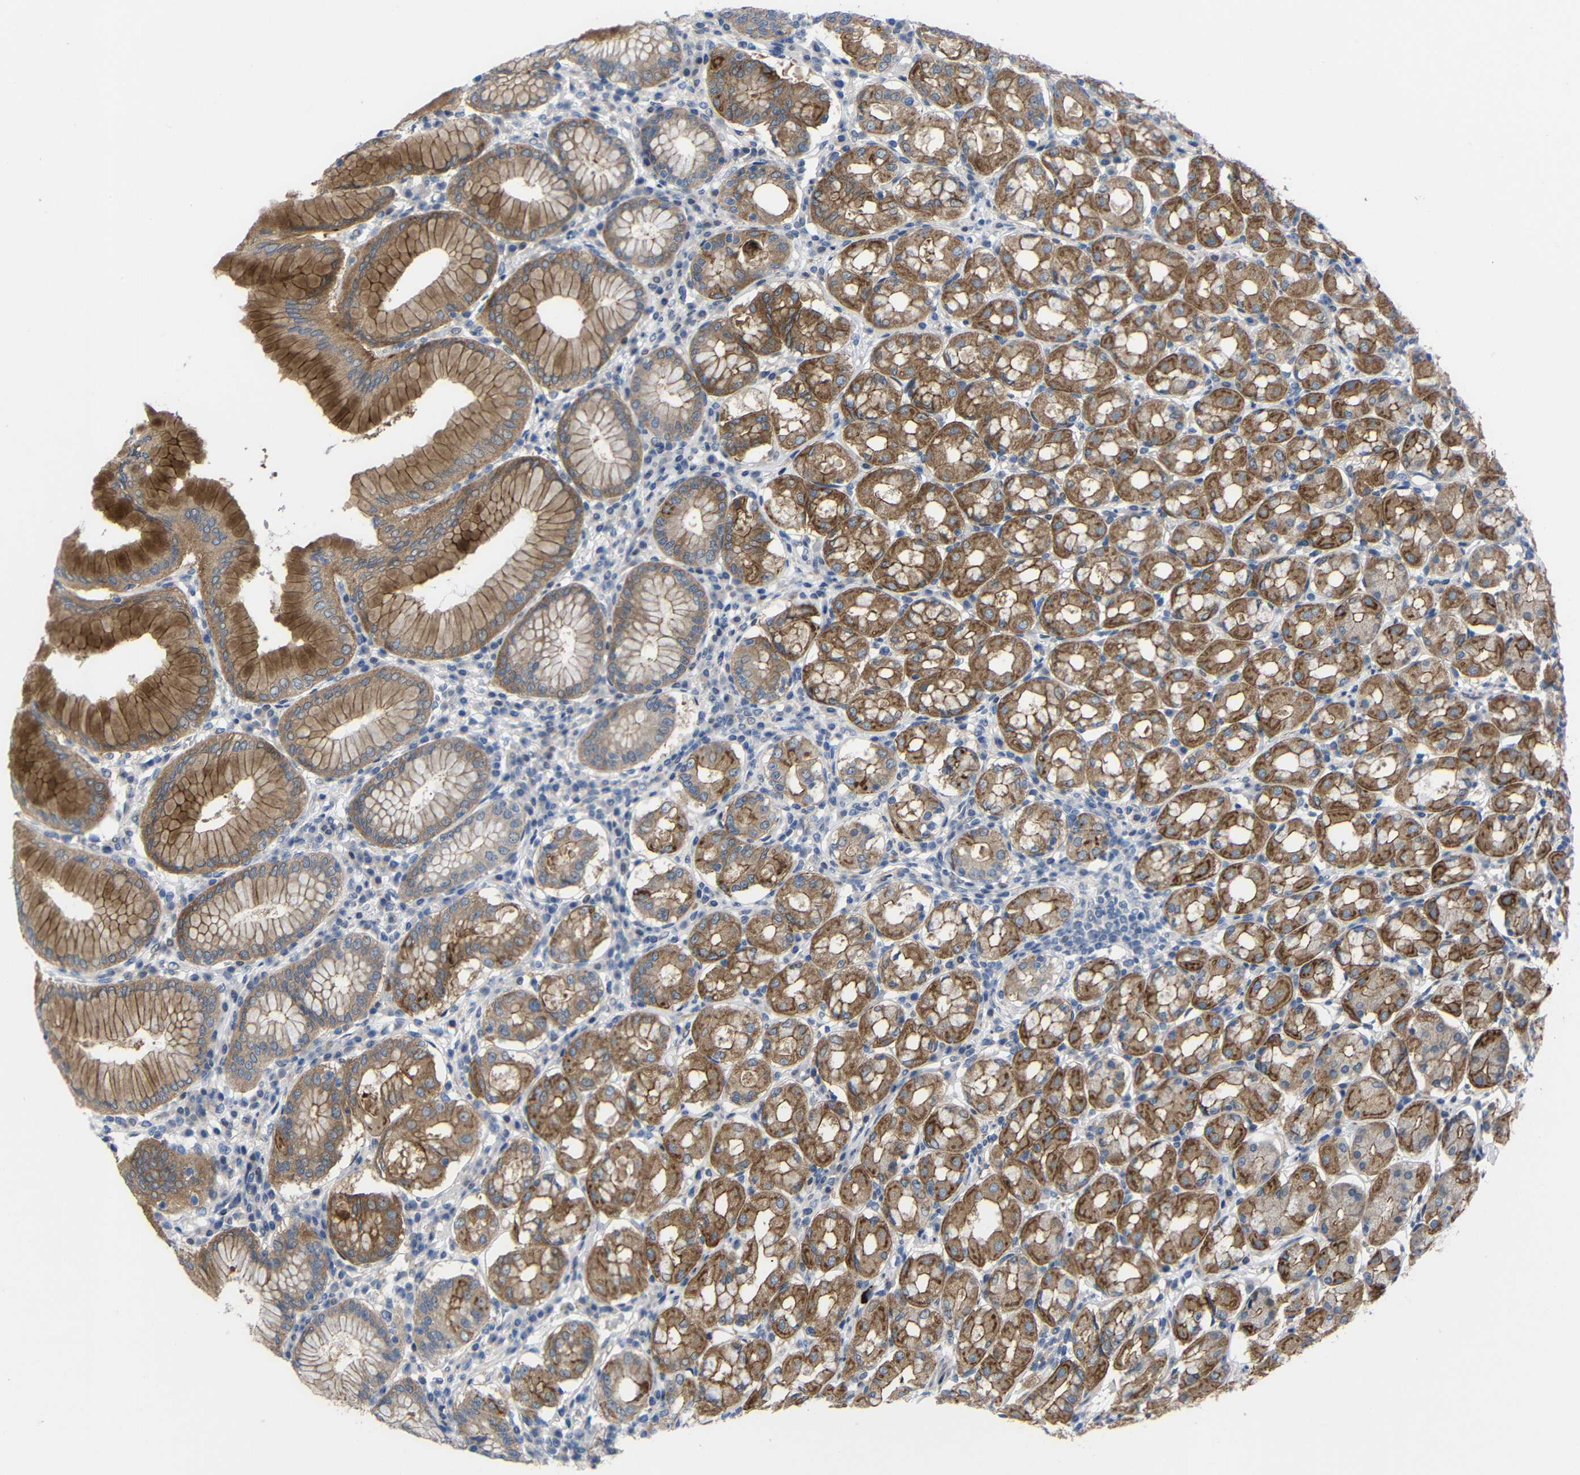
{"staining": {"intensity": "moderate", "quantity": ">75%", "location": "cytoplasmic/membranous"}, "tissue": "stomach", "cell_type": "Glandular cells", "image_type": "normal", "snomed": [{"axis": "morphology", "description": "Normal tissue, NOS"}, {"axis": "topography", "description": "Stomach"}, {"axis": "topography", "description": "Stomach, lower"}], "caption": "DAB (3,3'-diaminobenzidine) immunohistochemical staining of unremarkable human stomach reveals moderate cytoplasmic/membranous protein positivity in about >75% of glandular cells. (Brightfield microscopy of DAB IHC at high magnification).", "gene": "CMTM1", "patient": {"sex": "female", "age": 56}}